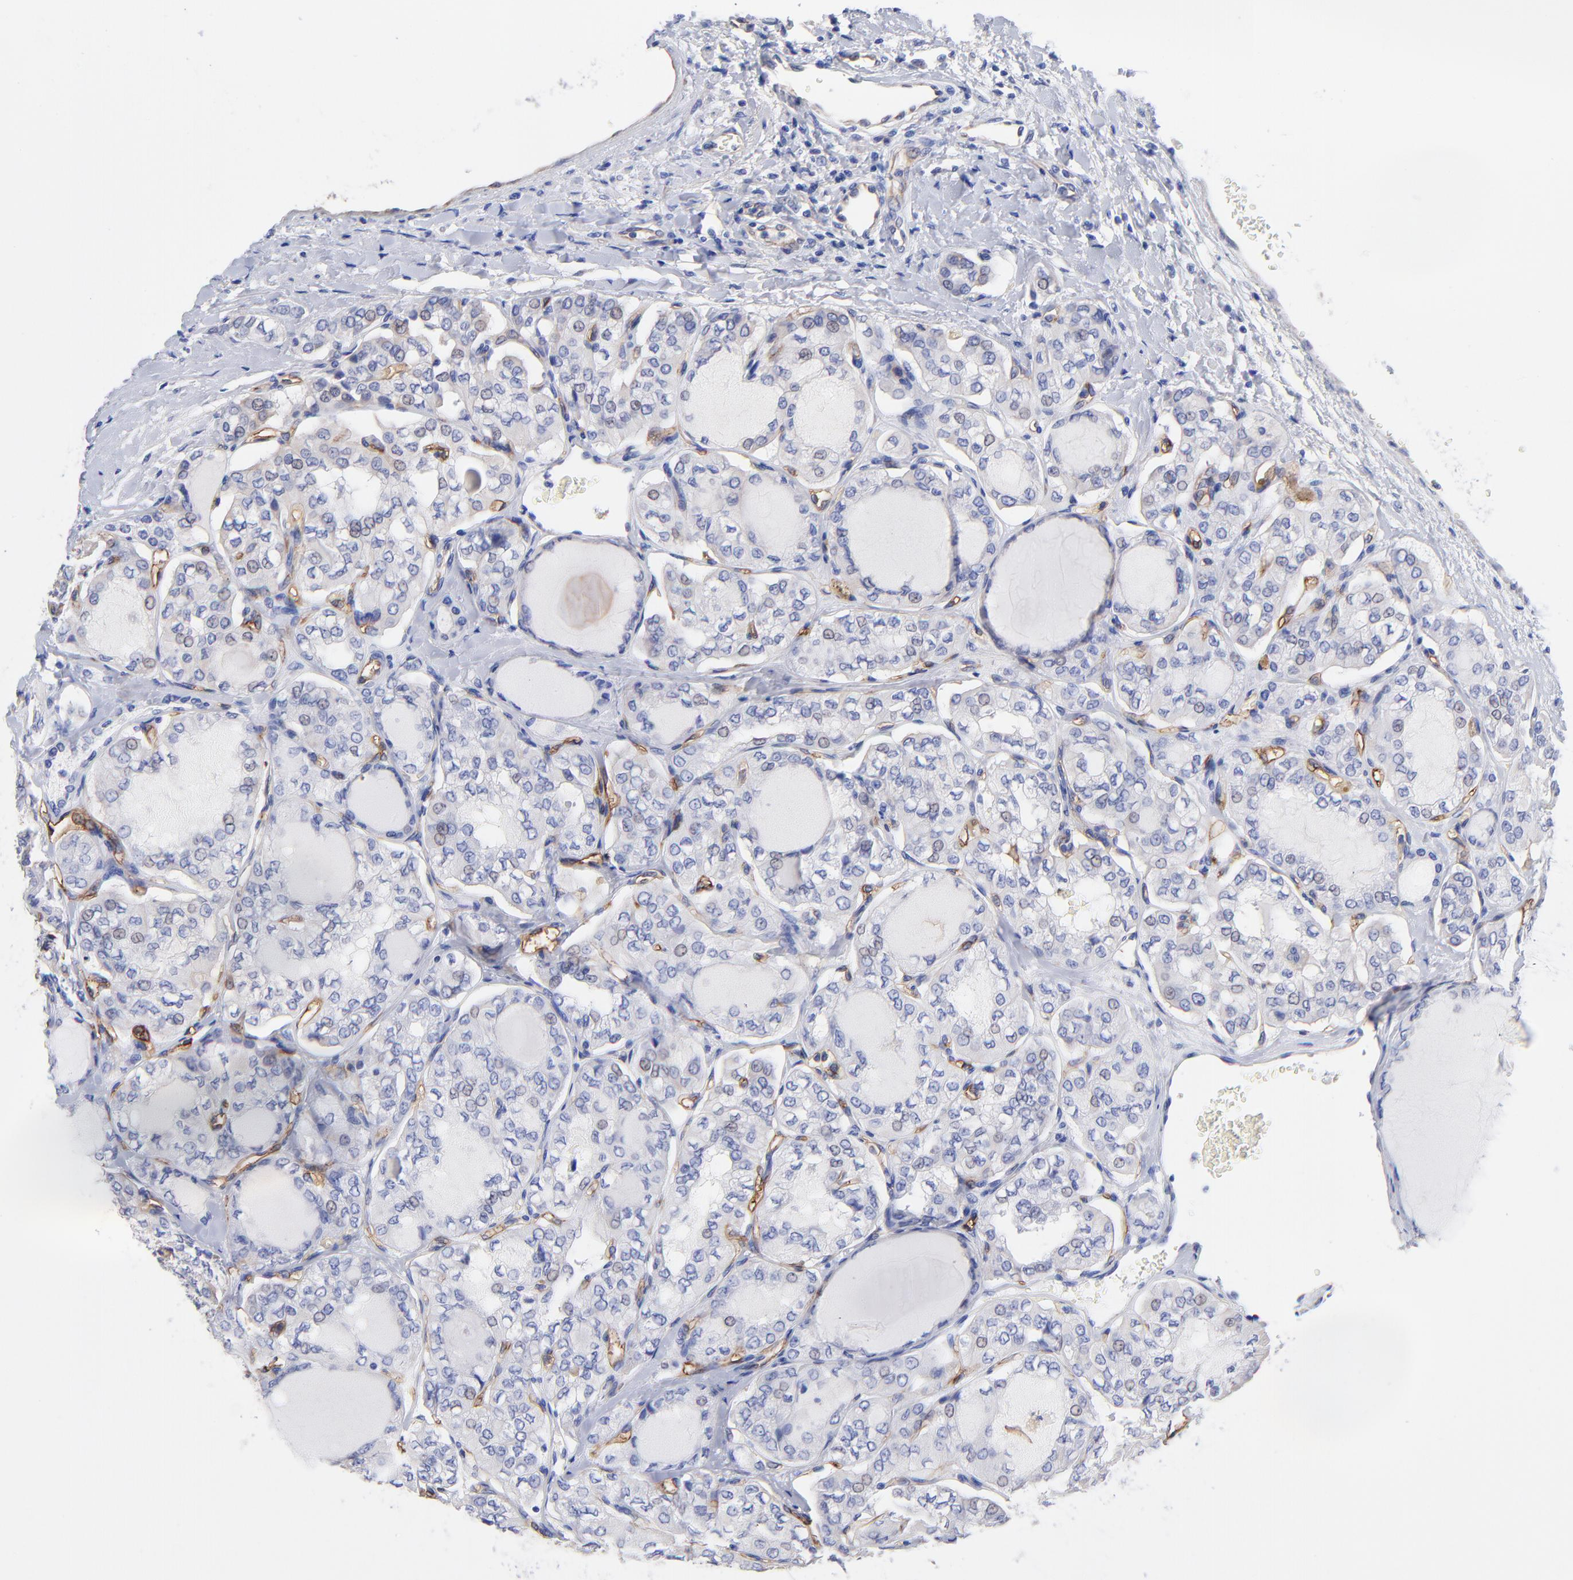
{"staining": {"intensity": "negative", "quantity": "none", "location": "none"}, "tissue": "thyroid cancer", "cell_type": "Tumor cells", "image_type": "cancer", "snomed": [{"axis": "morphology", "description": "Papillary adenocarcinoma, NOS"}, {"axis": "topography", "description": "Thyroid gland"}], "caption": "This is an immunohistochemistry (IHC) image of papillary adenocarcinoma (thyroid). There is no expression in tumor cells.", "gene": "SLC44A2", "patient": {"sex": "male", "age": 20}}